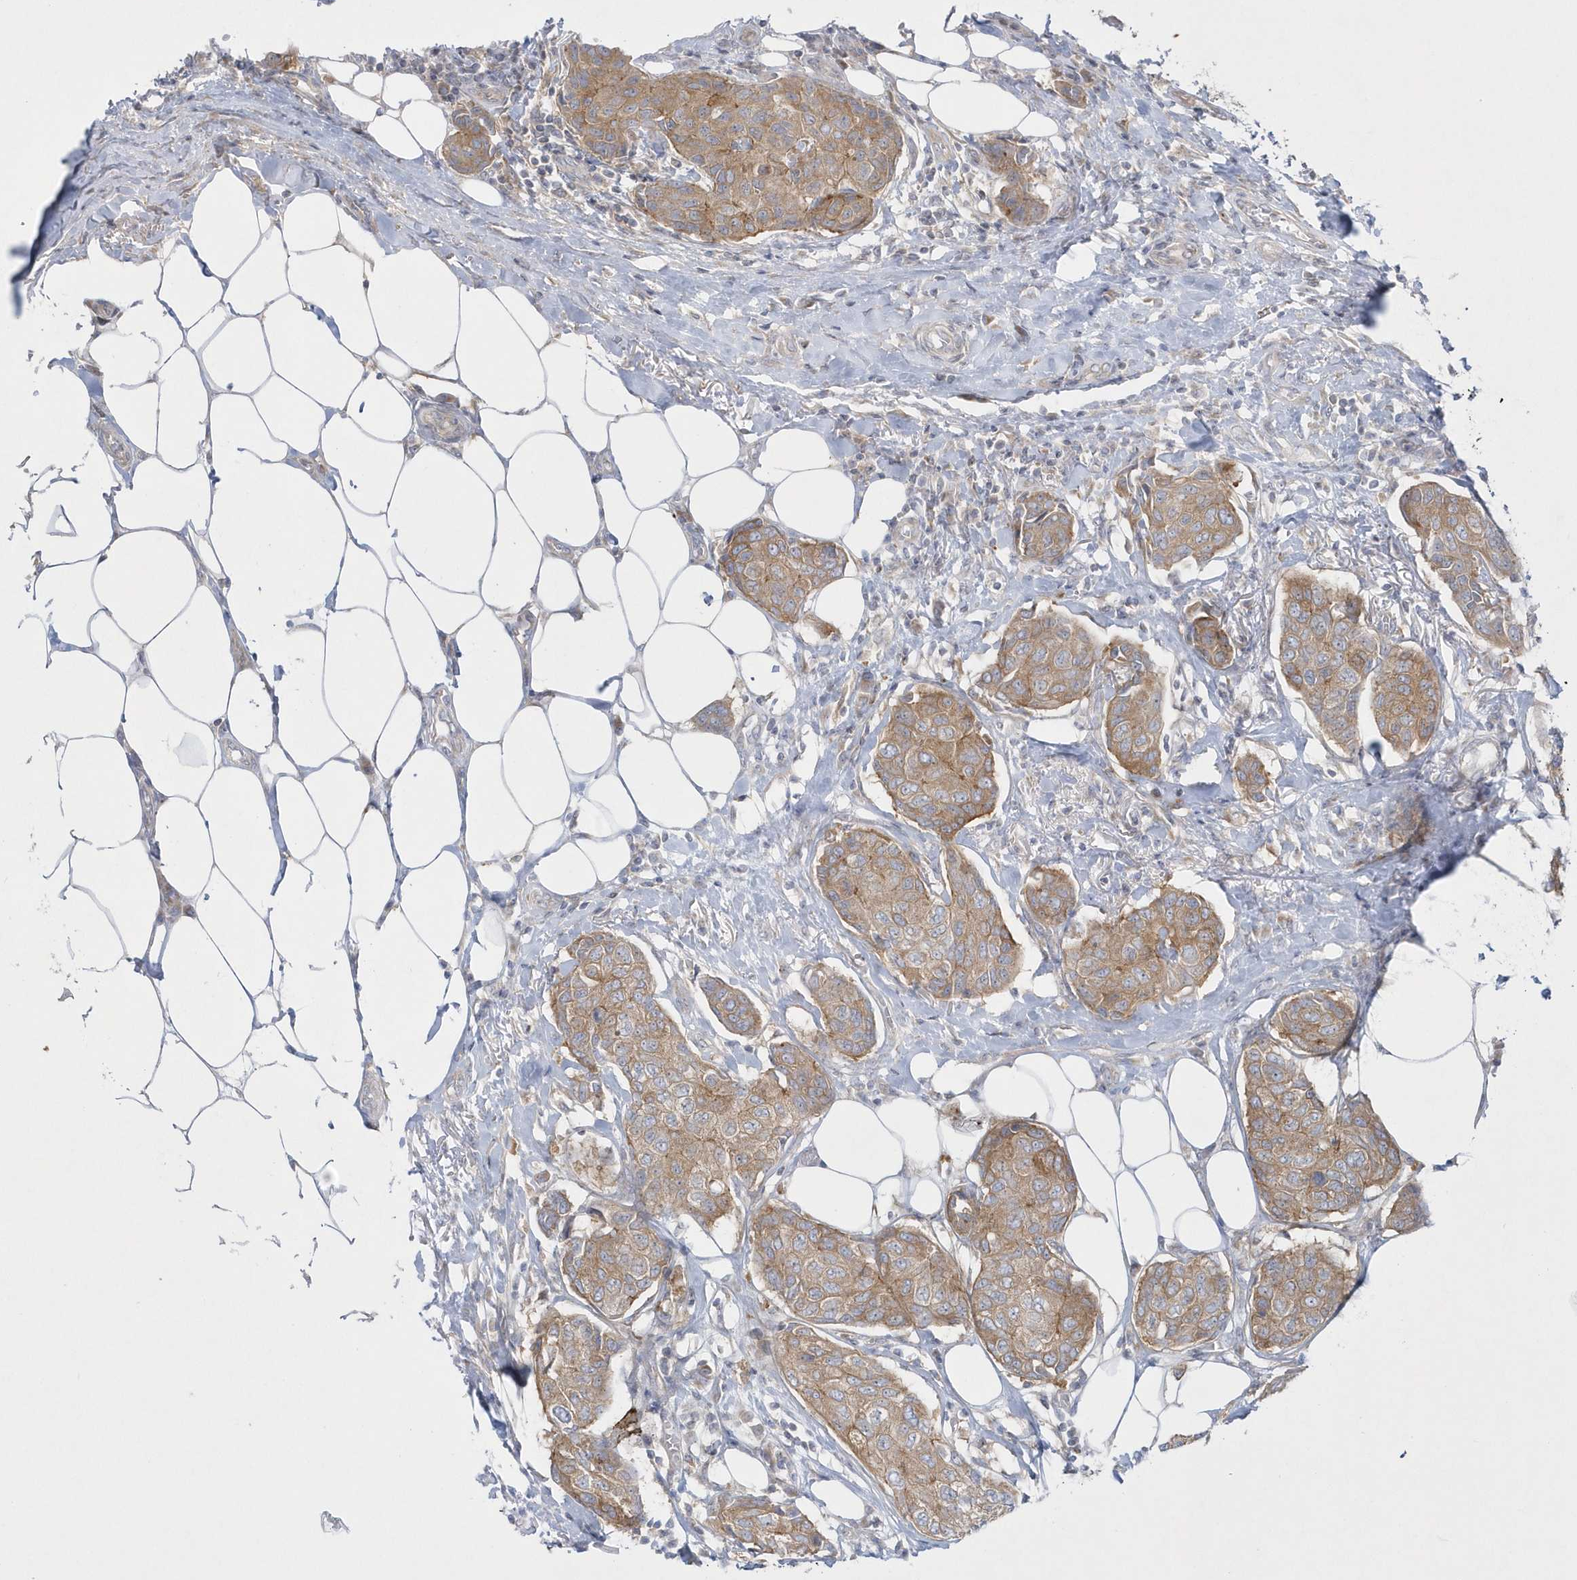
{"staining": {"intensity": "moderate", "quantity": ">75%", "location": "cytoplasmic/membranous"}, "tissue": "breast cancer", "cell_type": "Tumor cells", "image_type": "cancer", "snomed": [{"axis": "morphology", "description": "Duct carcinoma"}, {"axis": "topography", "description": "Breast"}], "caption": "Protein expression analysis of human breast infiltrating ductal carcinoma reveals moderate cytoplasmic/membranous staining in approximately >75% of tumor cells.", "gene": "DNAJC18", "patient": {"sex": "female", "age": 80}}